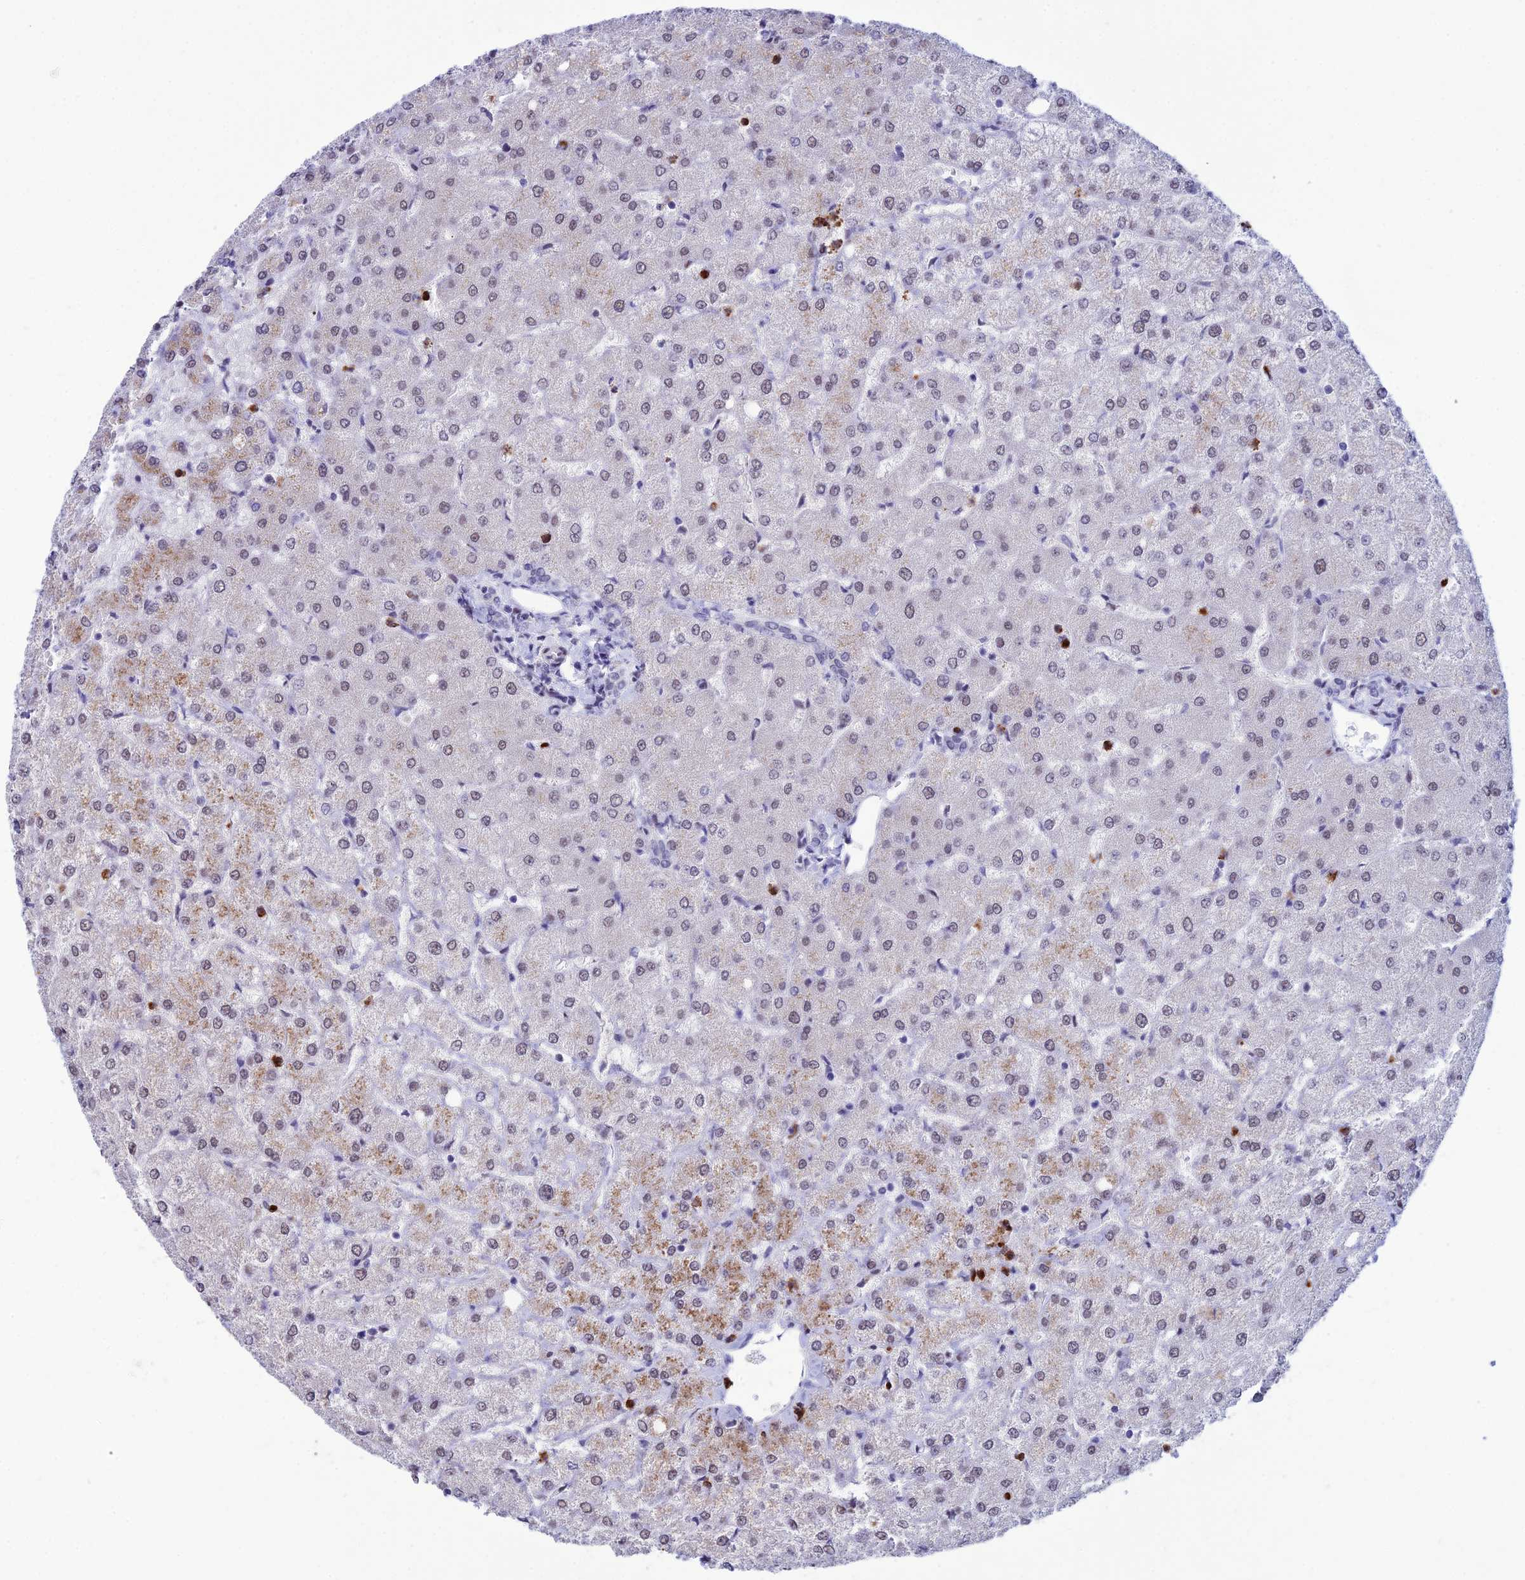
{"staining": {"intensity": "negative", "quantity": "none", "location": "none"}, "tissue": "liver", "cell_type": "Cholangiocytes", "image_type": "normal", "snomed": [{"axis": "morphology", "description": "Normal tissue, NOS"}, {"axis": "topography", "description": "Liver"}], "caption": "Liver was stained to show a protein in brown. There is no significant expression in cholangiocytes. (Immunohistochemistry (ihc), brightfield microscopy, high magnification).", "gene": "MFSD2B", "patient": {"sex": "female", "age": 54}}